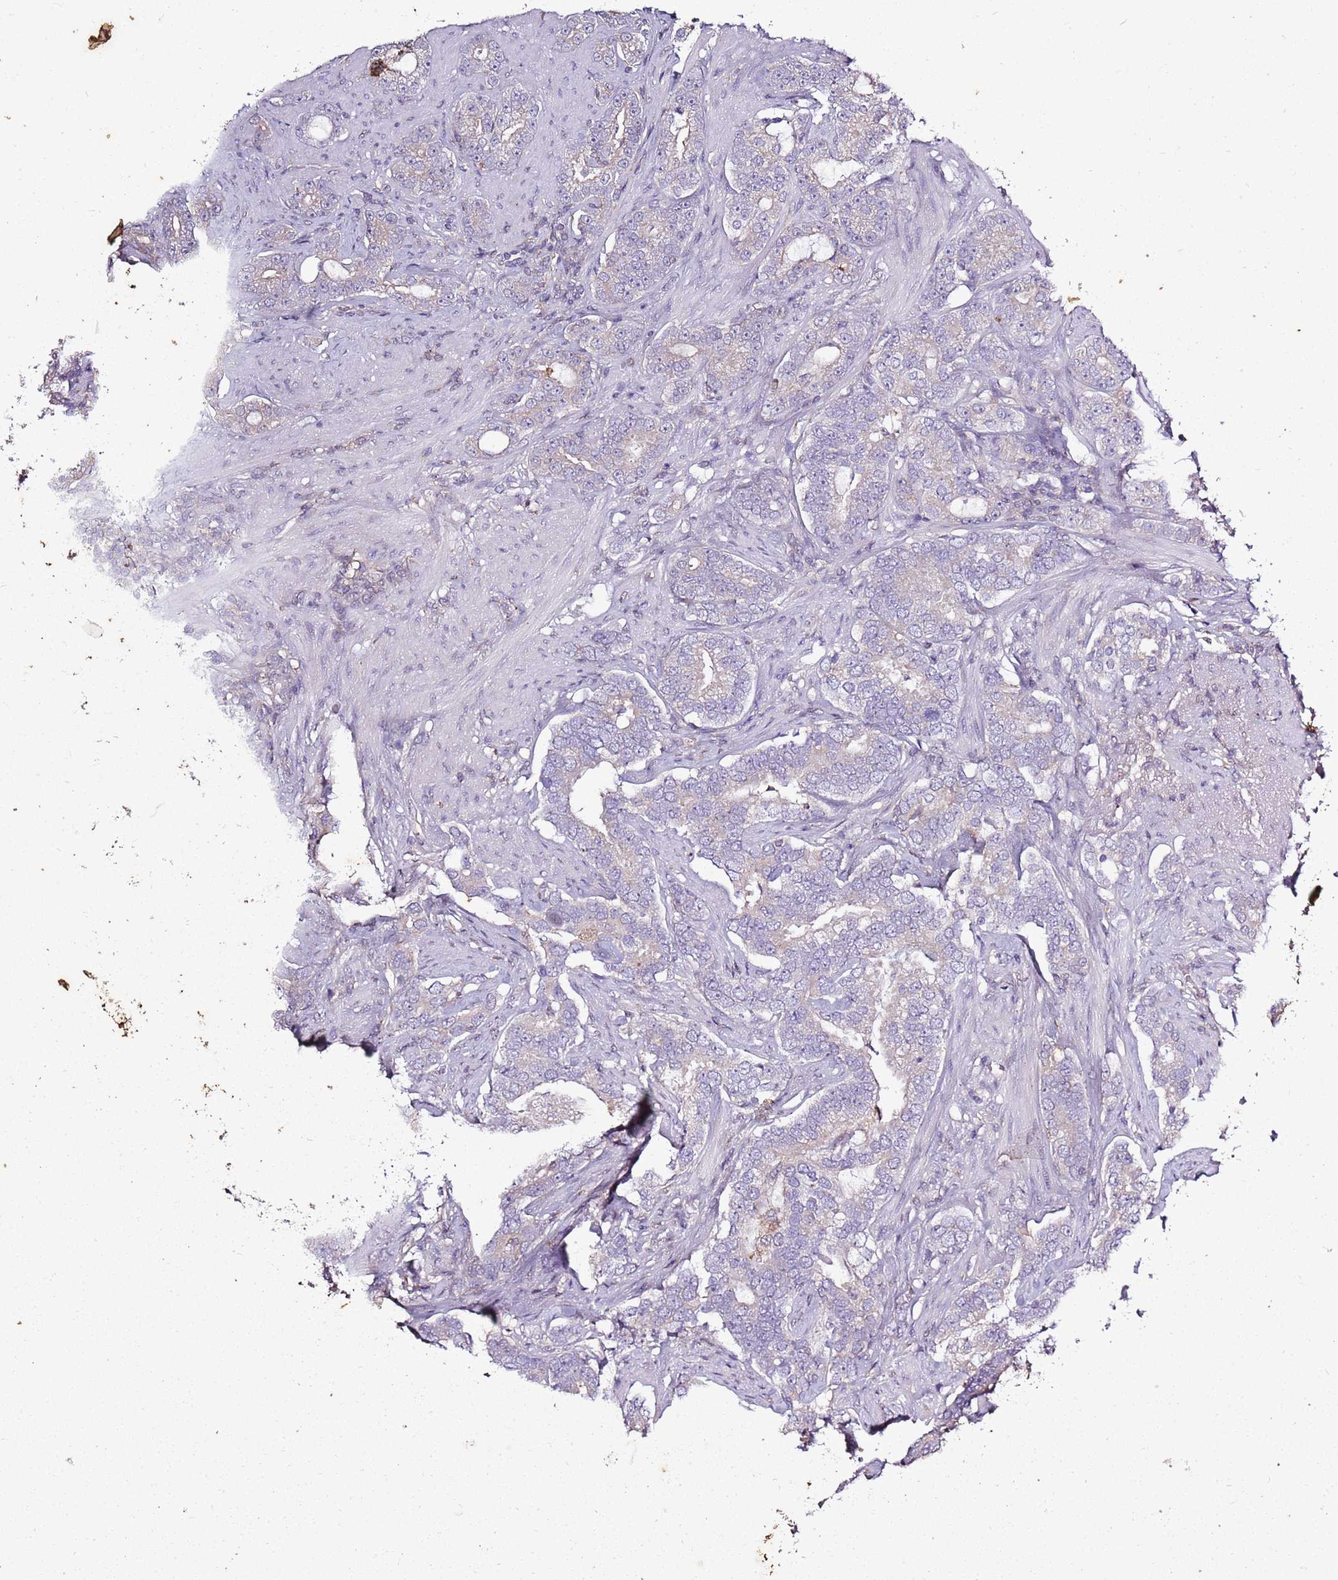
{"staining": {"intensity": "negative", "quantity": "none", "location": "none"}, "tissue": "prostate cancer", "cell_type": "Tumor cells", "image_type": "cancer", "snomed": [{"axis": "morphology", "description": "Adenocarcinoma, High grade"}, {"axis": "topography", "description": "Prostate"}], "caption": "A photomicrograph of human adenocarcinoma (high-grade) (prostate) is negative for staining in tumor cells.", "gene": "CAPN9", "patient": {"sex": "male", "age": 64}}